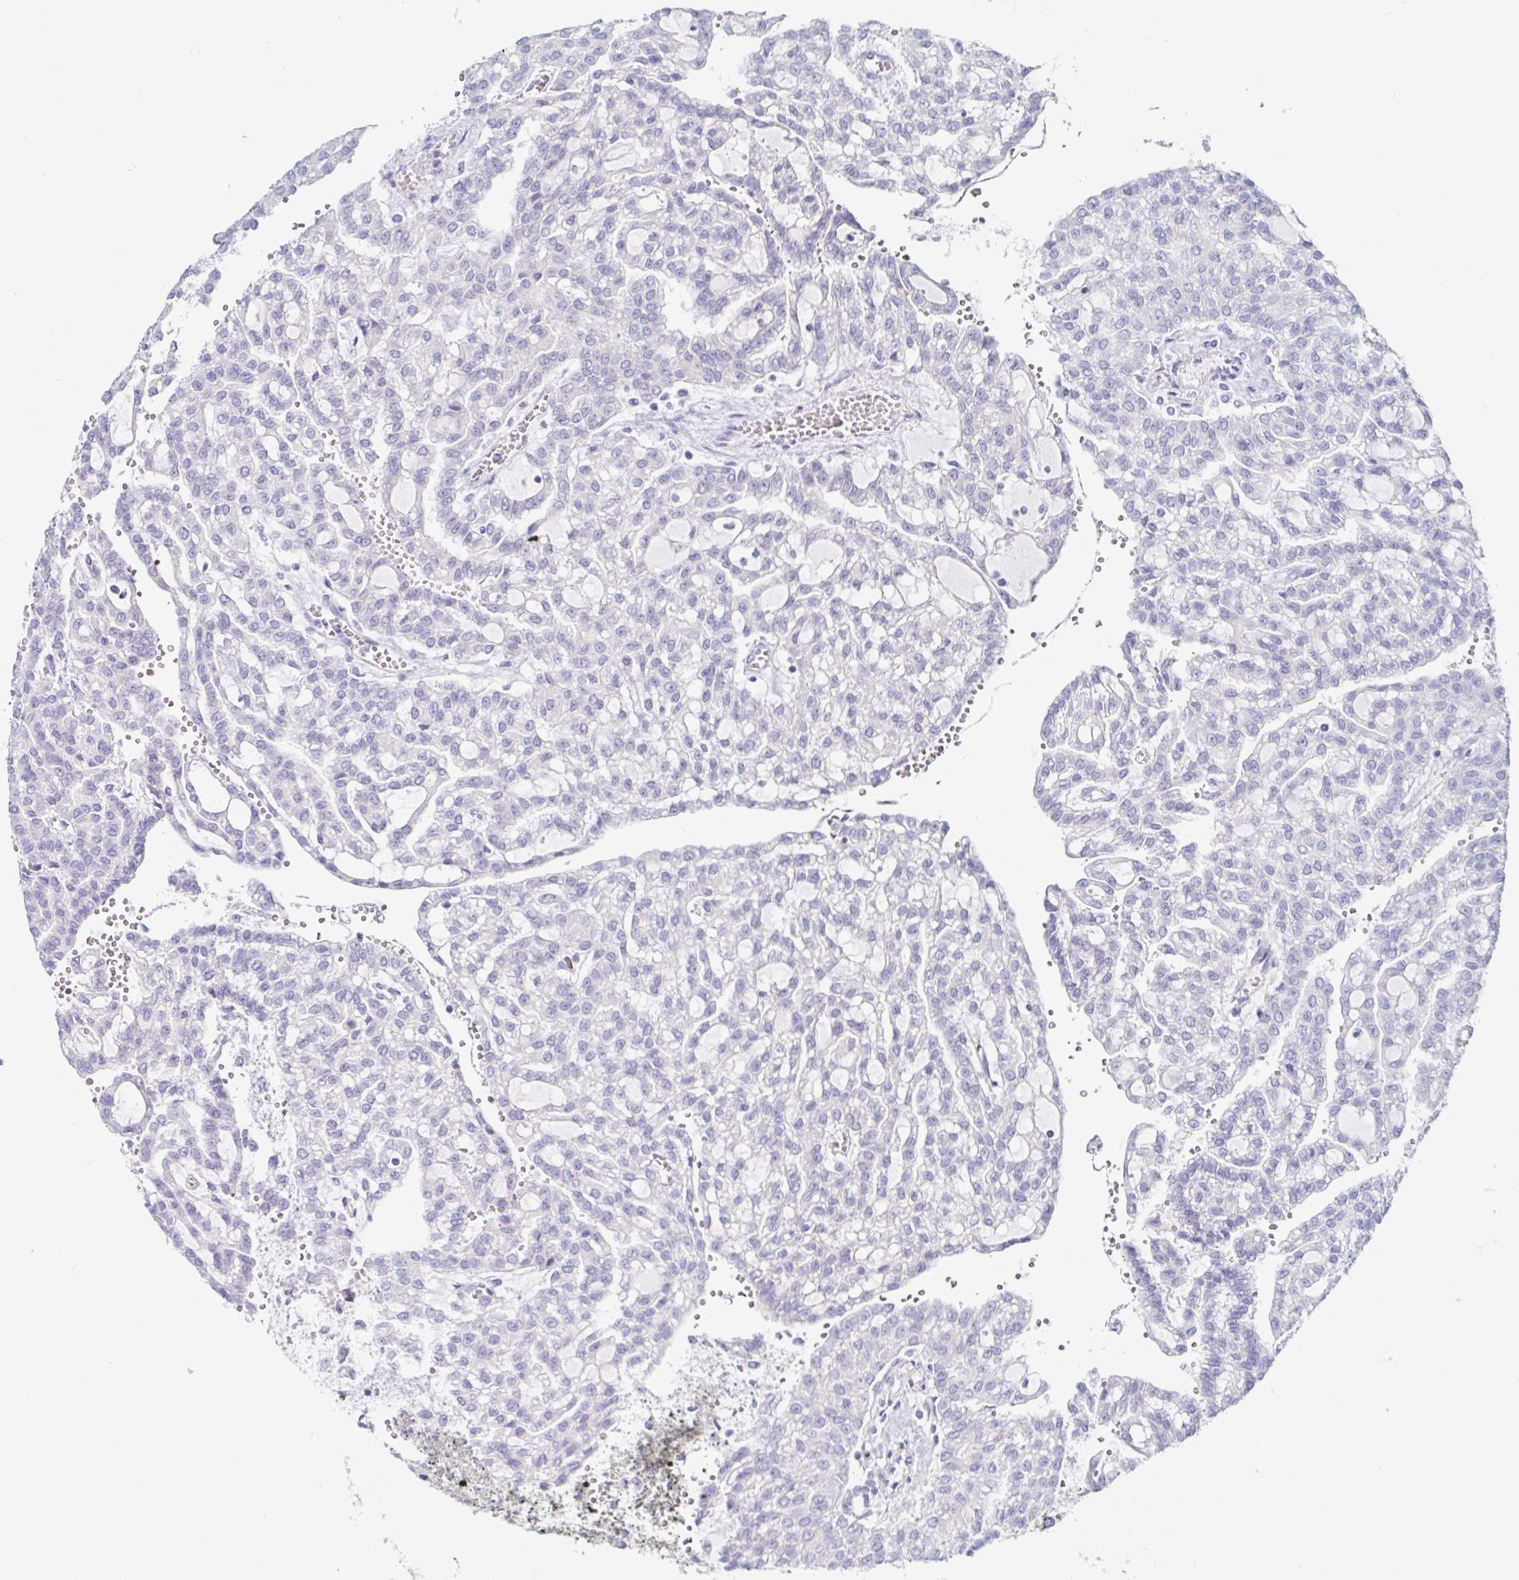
{"staining": {"intensity": "negative", "quantity": "none", "location": "none"}, "tissue": "renal cancer", "cell_type": "Tumor cells", "image_type": "cancer", "snomed": [{"axis": "morphology", "description": "Adenocarcinoma, NOS"}, {"axis": "topography", "description": "Kidney"}], "caption": "High magnification brightfield microscopy of renal cancer stained with DAB (3,3'-diaminobenzidine) (brown) and counterstained with hematoxylin (blue): tumor cells show no significant expression.", "gene": "HTR2A", "patient": {"sex": "male", "age": 63}}